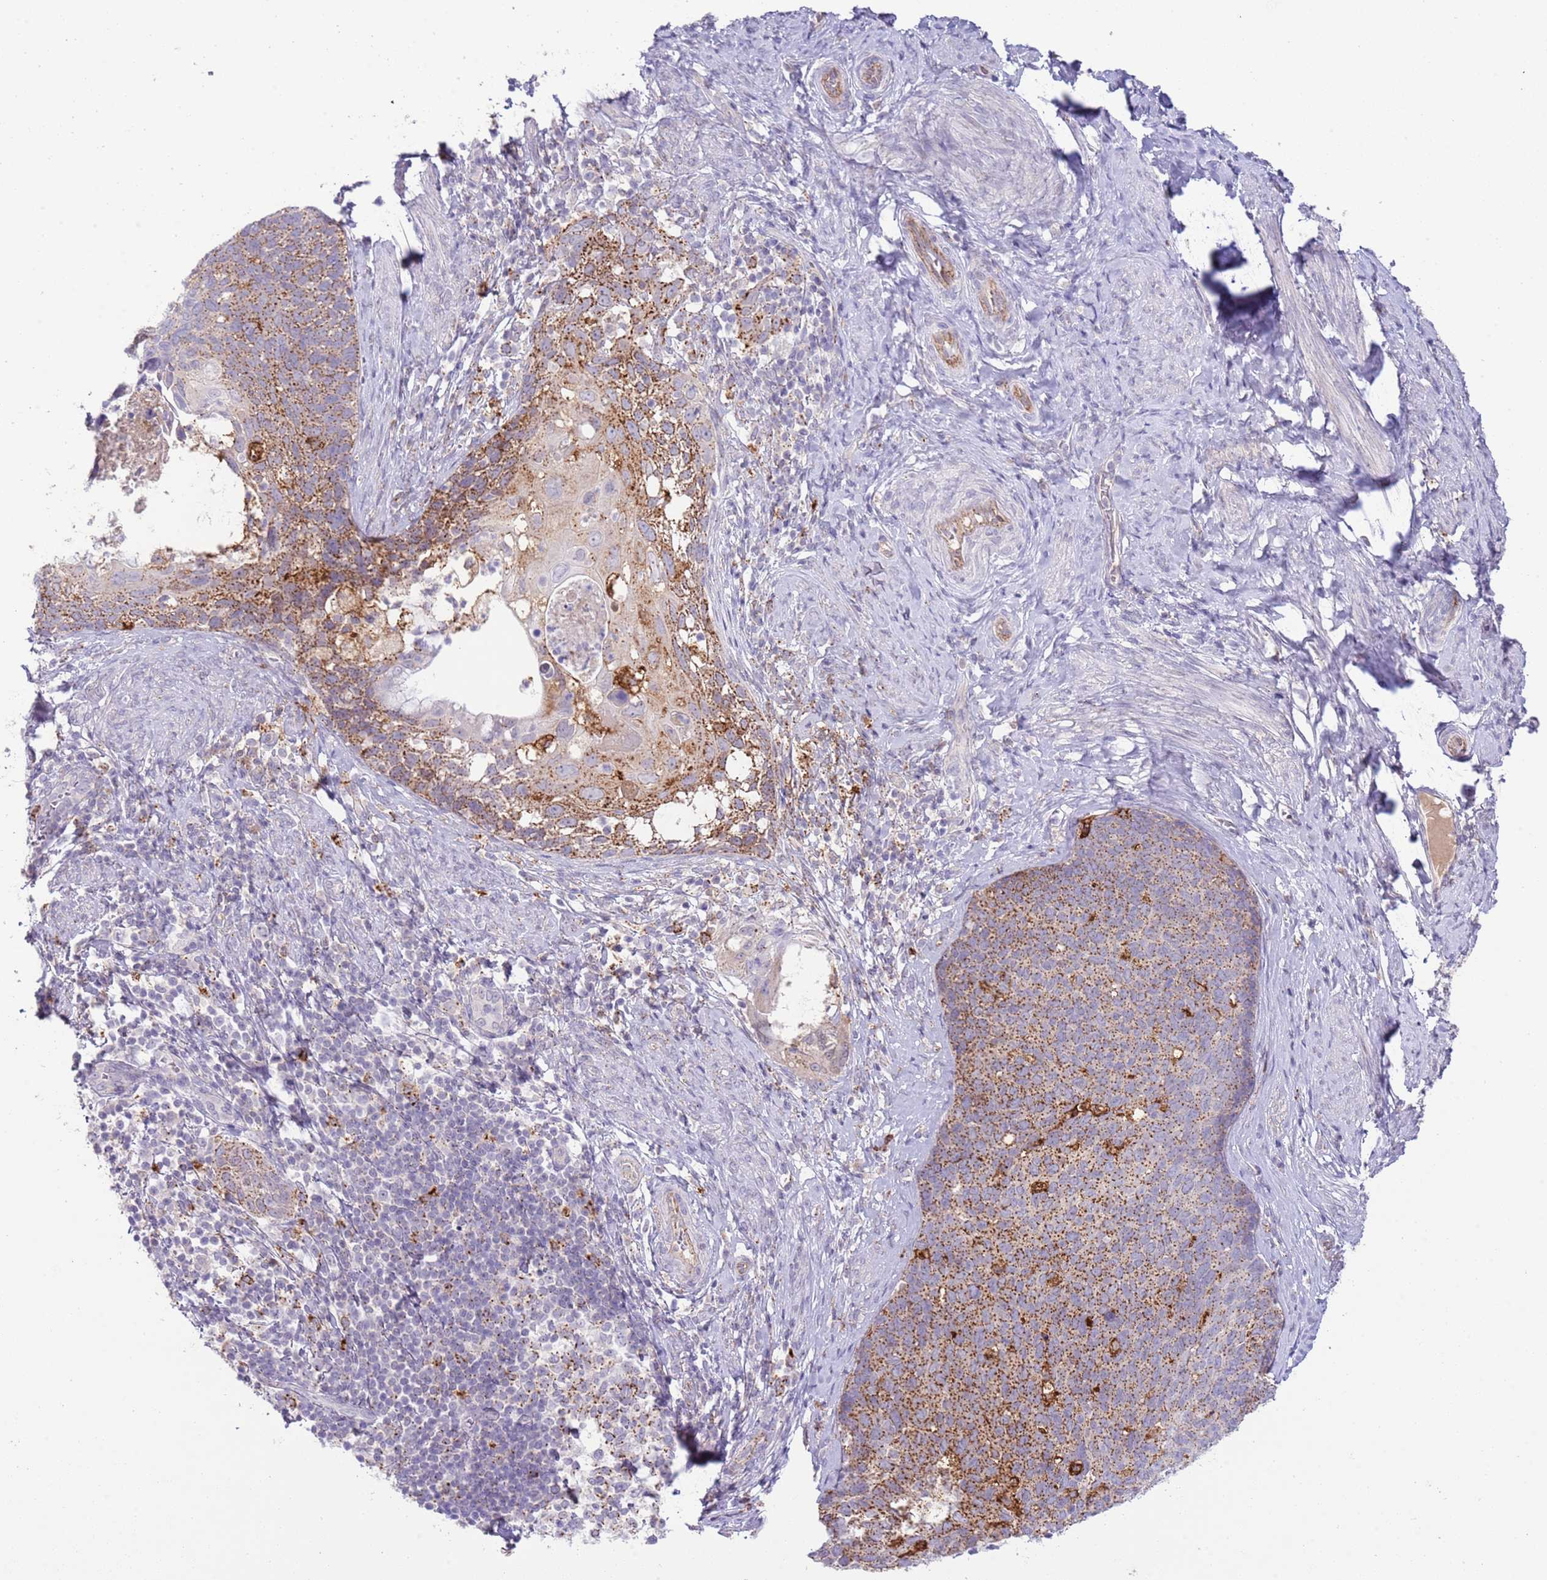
{"staining": {"intensity": "moderate", "quantity": ">75%", "location": "cytoplasmic/membranous"}, "tissue": "cervical cancer", "cell_type": "Tumor cells", "image_type": "cancer", "snomed": [{"axis": "morphology", "description": "Squamous cell carcinoma, NOS"}, {"axis": "topography", "description": "Cervix"}], "caption": "Tumor cells reveal moderate cytoplasmic/membranous positivity in approximately >75% of cells in squamous cell carcinoma (cervical).", "gene": "ABHD17A", "patient": {"sex": "female", "age": 80}}